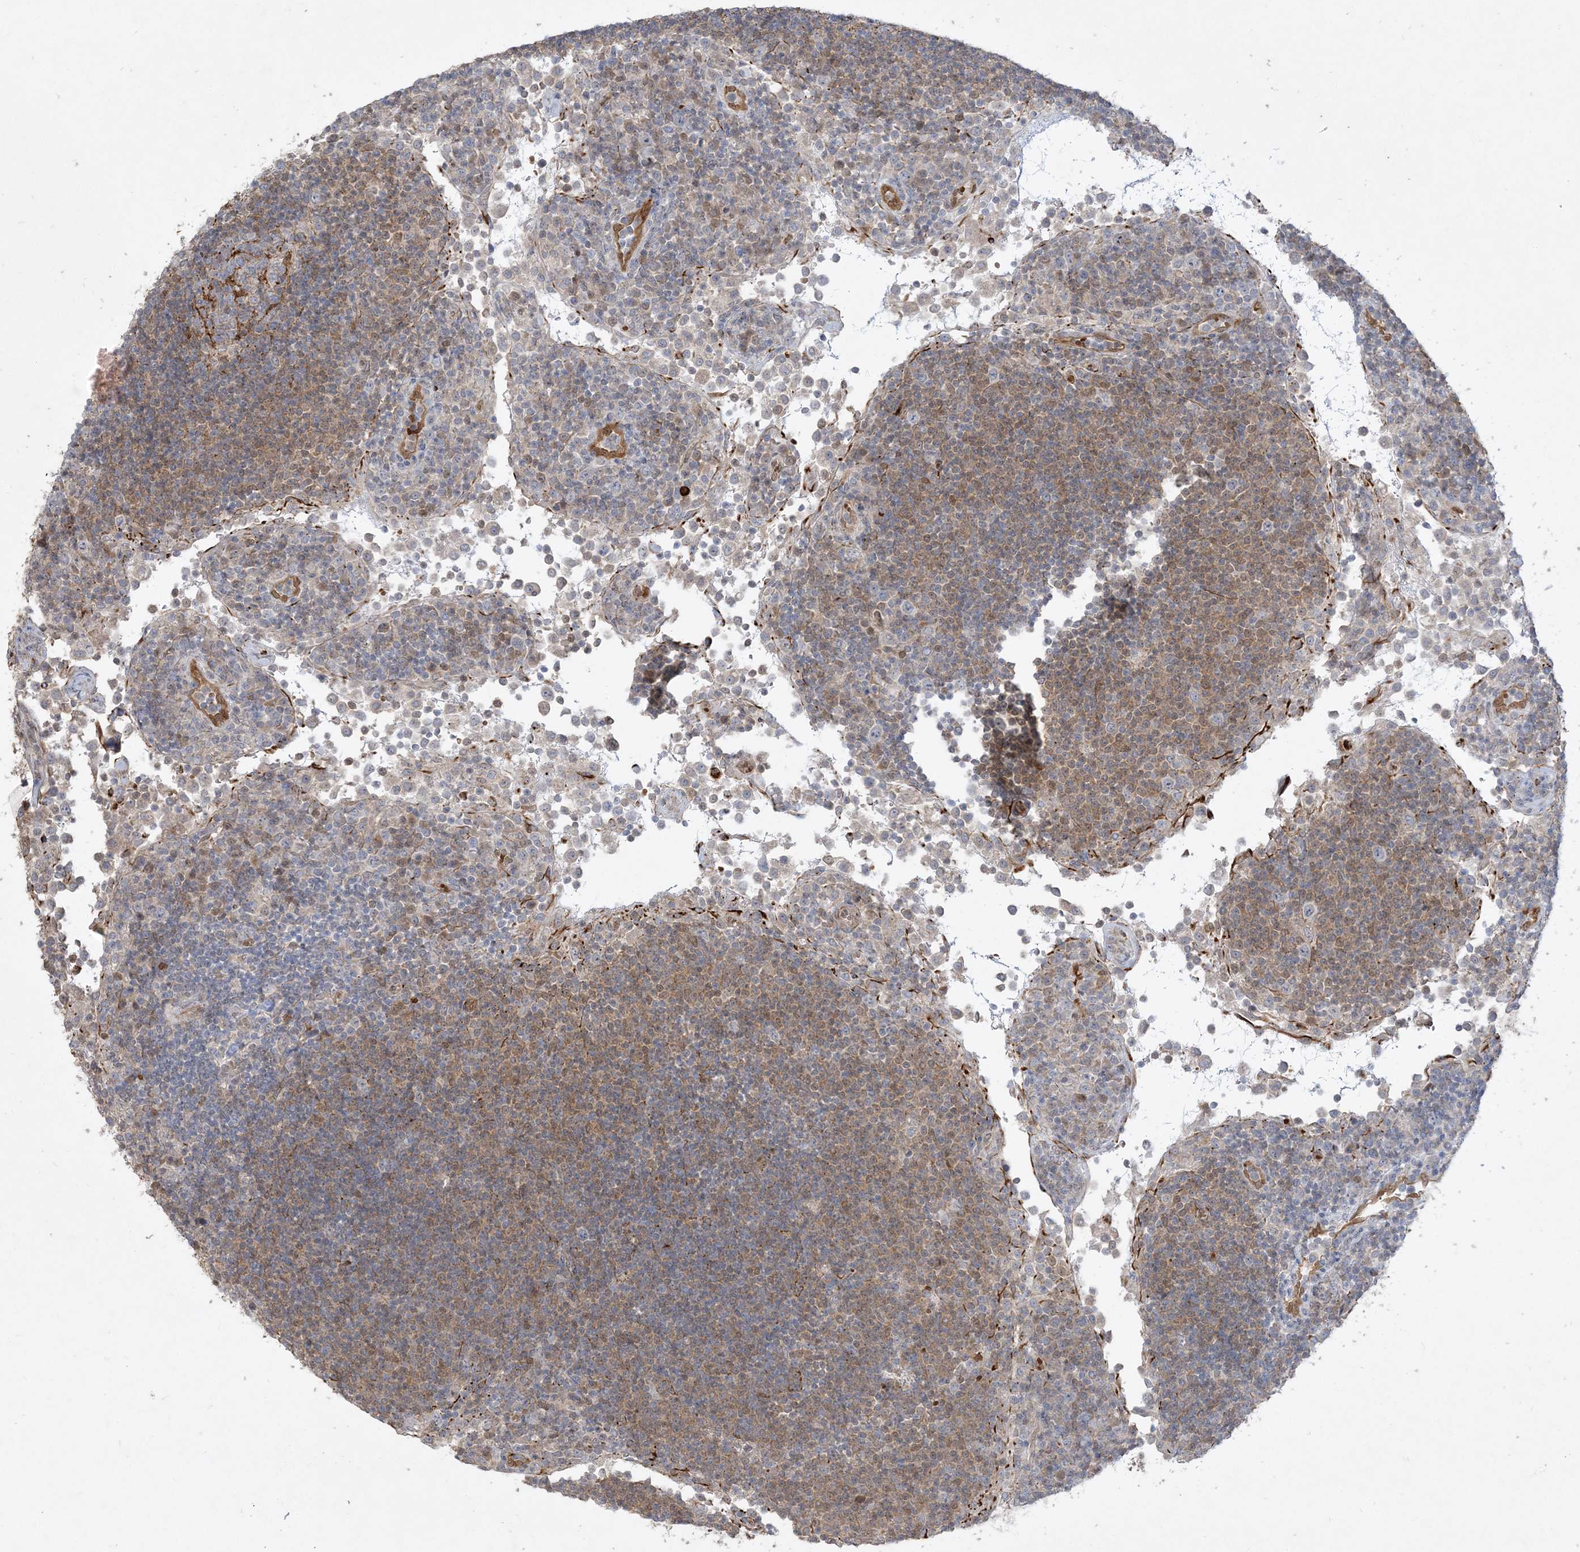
{"staining": {"intensity": "negative", "quantity": "none", "location": "none"}, "tissue": "lymph node", "cell_type": "Germinal center cells", "image_type": "normal", "snomed": [{"axis": "morphology", "description": "Normal tissue, NOS"}, {"axis": "topography", "description": "Lymph node"}], "caption": "This is an IHC histopathology image of normal human lymph node. There is no expression in germinal center cells.", "gene": "INPP1", "patient": {"sex": "female", "age": 53}}